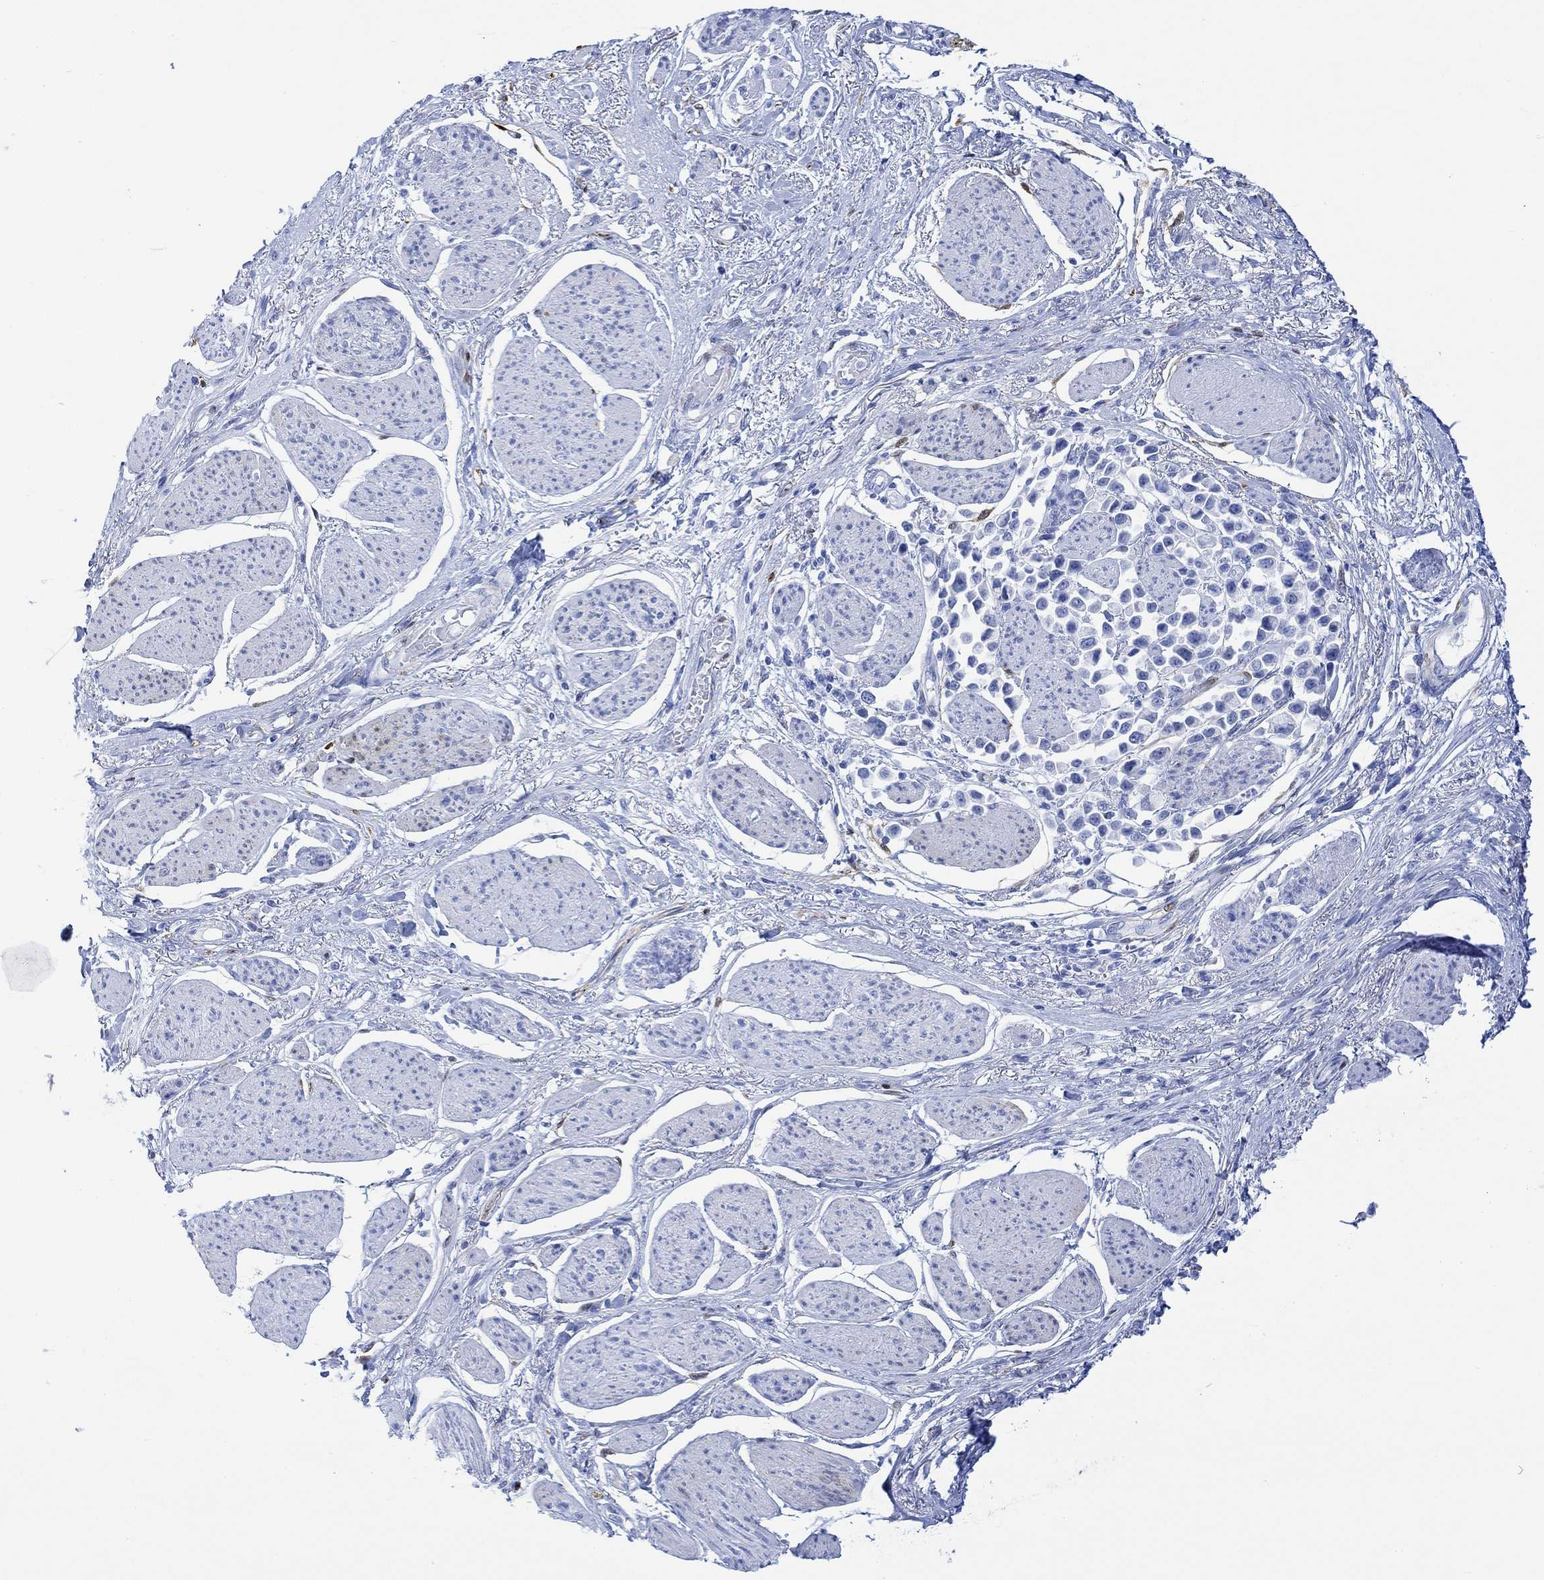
{"staining": {"intensity": "negative", "quantity": "none", "location": "none"}, "tissue": "stomach cancer", "cell_type": "Tumor cells", "image_type": "cancer", "snomed": [{"axis": "morphology", "description": "Adenocarcinoma, NOS"}, {"axis": "topography", "description": "Stomach"}], "caption": "IHC micrograph of neoplastic tissue: stomach cancer (adenocarcinoma) stained with DAB demonstrates no significant protein positivity in tumor cells.", "gene": "TPPP3", "patient": {"sex": "female", "age": 81}}